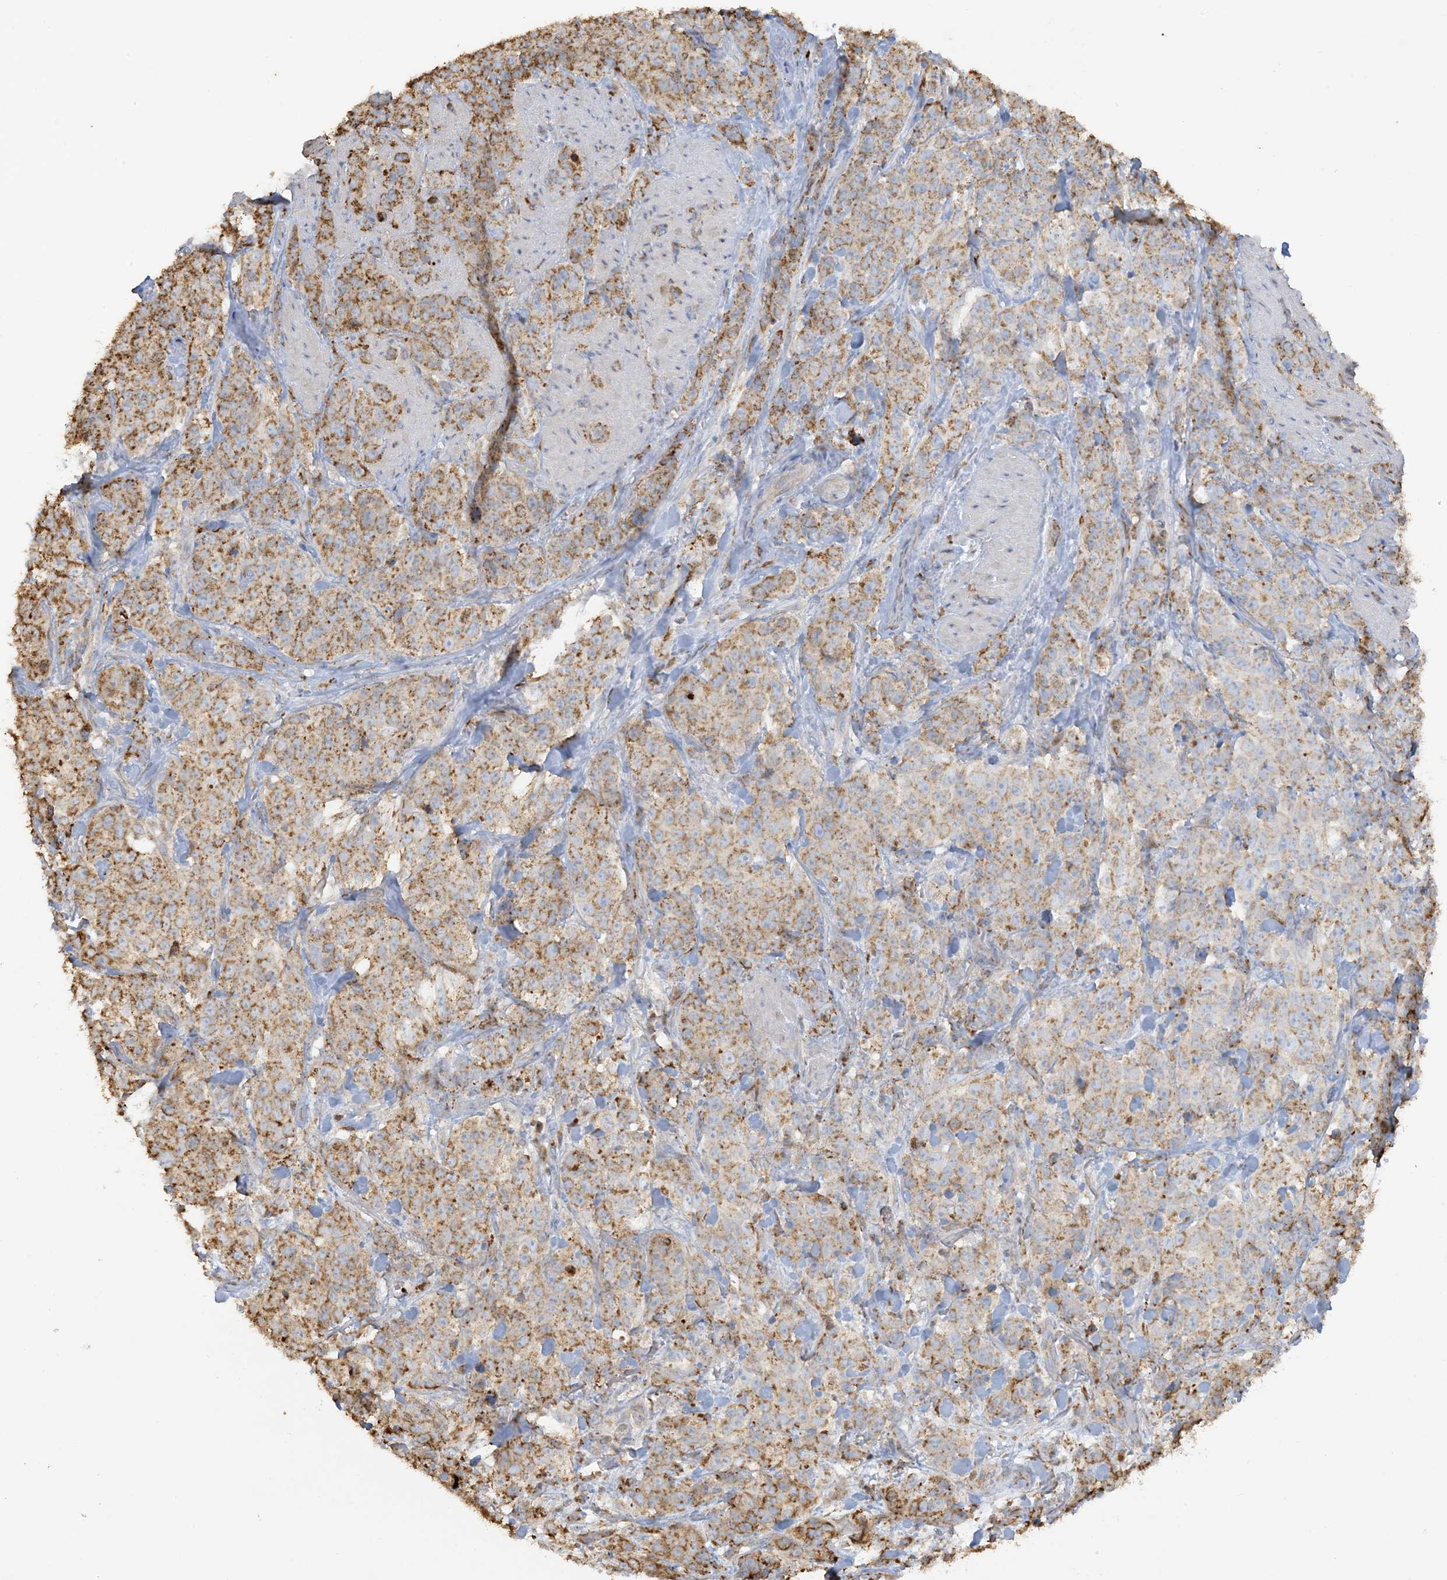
{"staining": {"intensity": "moderate", "quantity": "25%-75%", "location": "cytoplasmic/membranous"}, "tissue": "stomach cancer", "cell_type": "Tumor cells", "image_type": "cancer", "snomed": [{"axis": "morphology", "description": "Adenocarcinoma, NOS"}, {"axis": "topography", "description": "Stomach"}], "caption": "DAB (3,3'-diaminobenzidine) immunohistochemical staining of stomach cancer exhibits moderate cytoplasmic/membranous protein expression in approximately 25%-75% of tumor cells.", "gene": "AGA", "patient": {"sex": "male", "age": 48}}